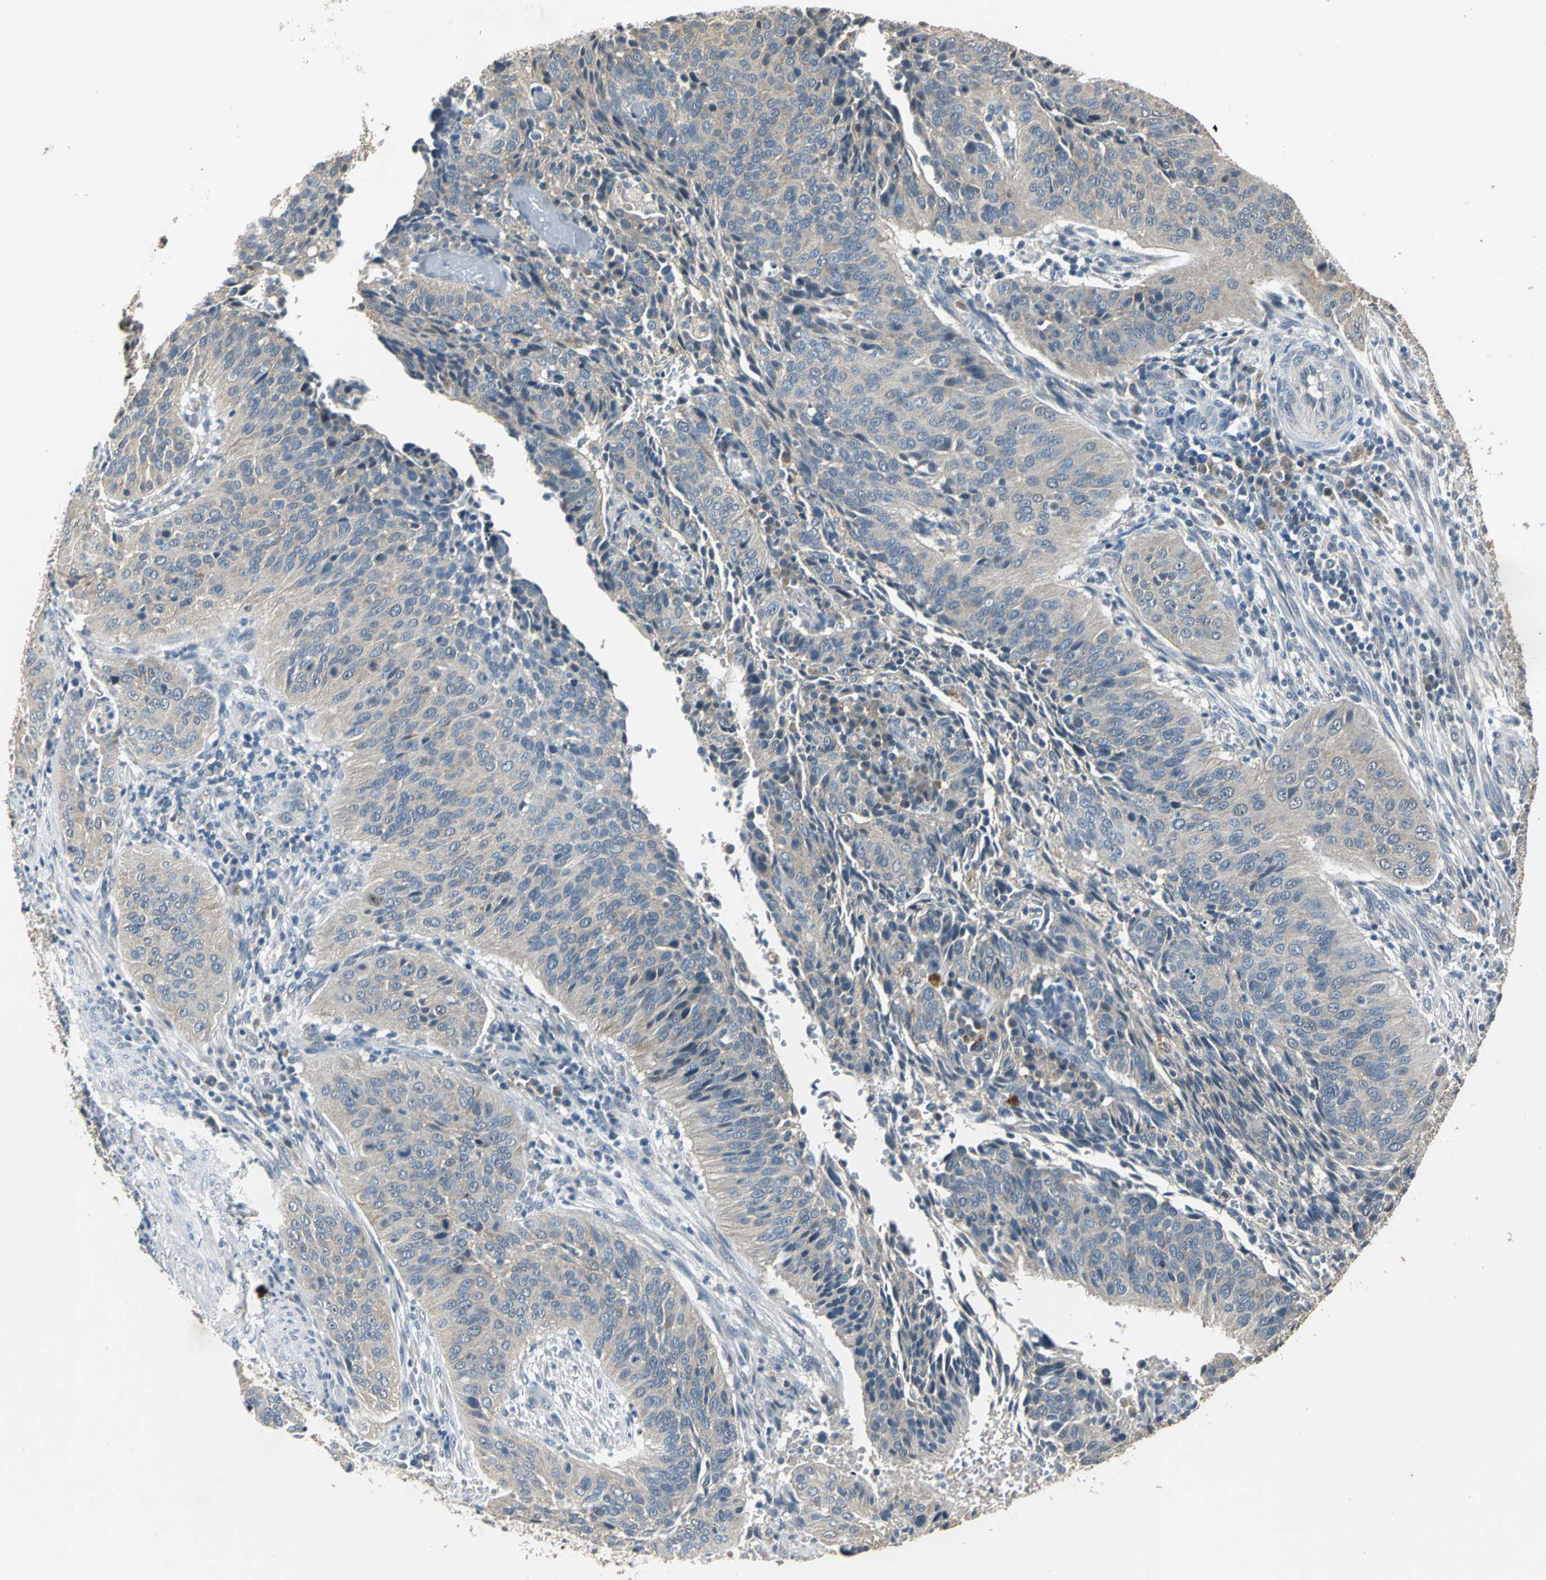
{"staining": {"intensity": "weak", "quantity": ">75%", "location": "cytoplasmic/membranous"}, "tissue": "cervical cancer", "cell_type": "Tumor cells", "image_type": "cancer", "snomed": [{"axis": "morphology", "description": "Squamous cell carcinoma, NOS"}, {"axis": "topography", "description": "Cervix"}], "caption": "High-power microscopy captured an immunohistochemistry photomicrograph of cervical cancer, revealing weak cytoplasmic/membranous positivity in about >75% of tumor cells. Immunohistochemistry (ihc) stains the protein of interest in brown and the nuclei are stained blue.", "gene": "OCLN", "patient": {"sex": "female", "age": 39}}